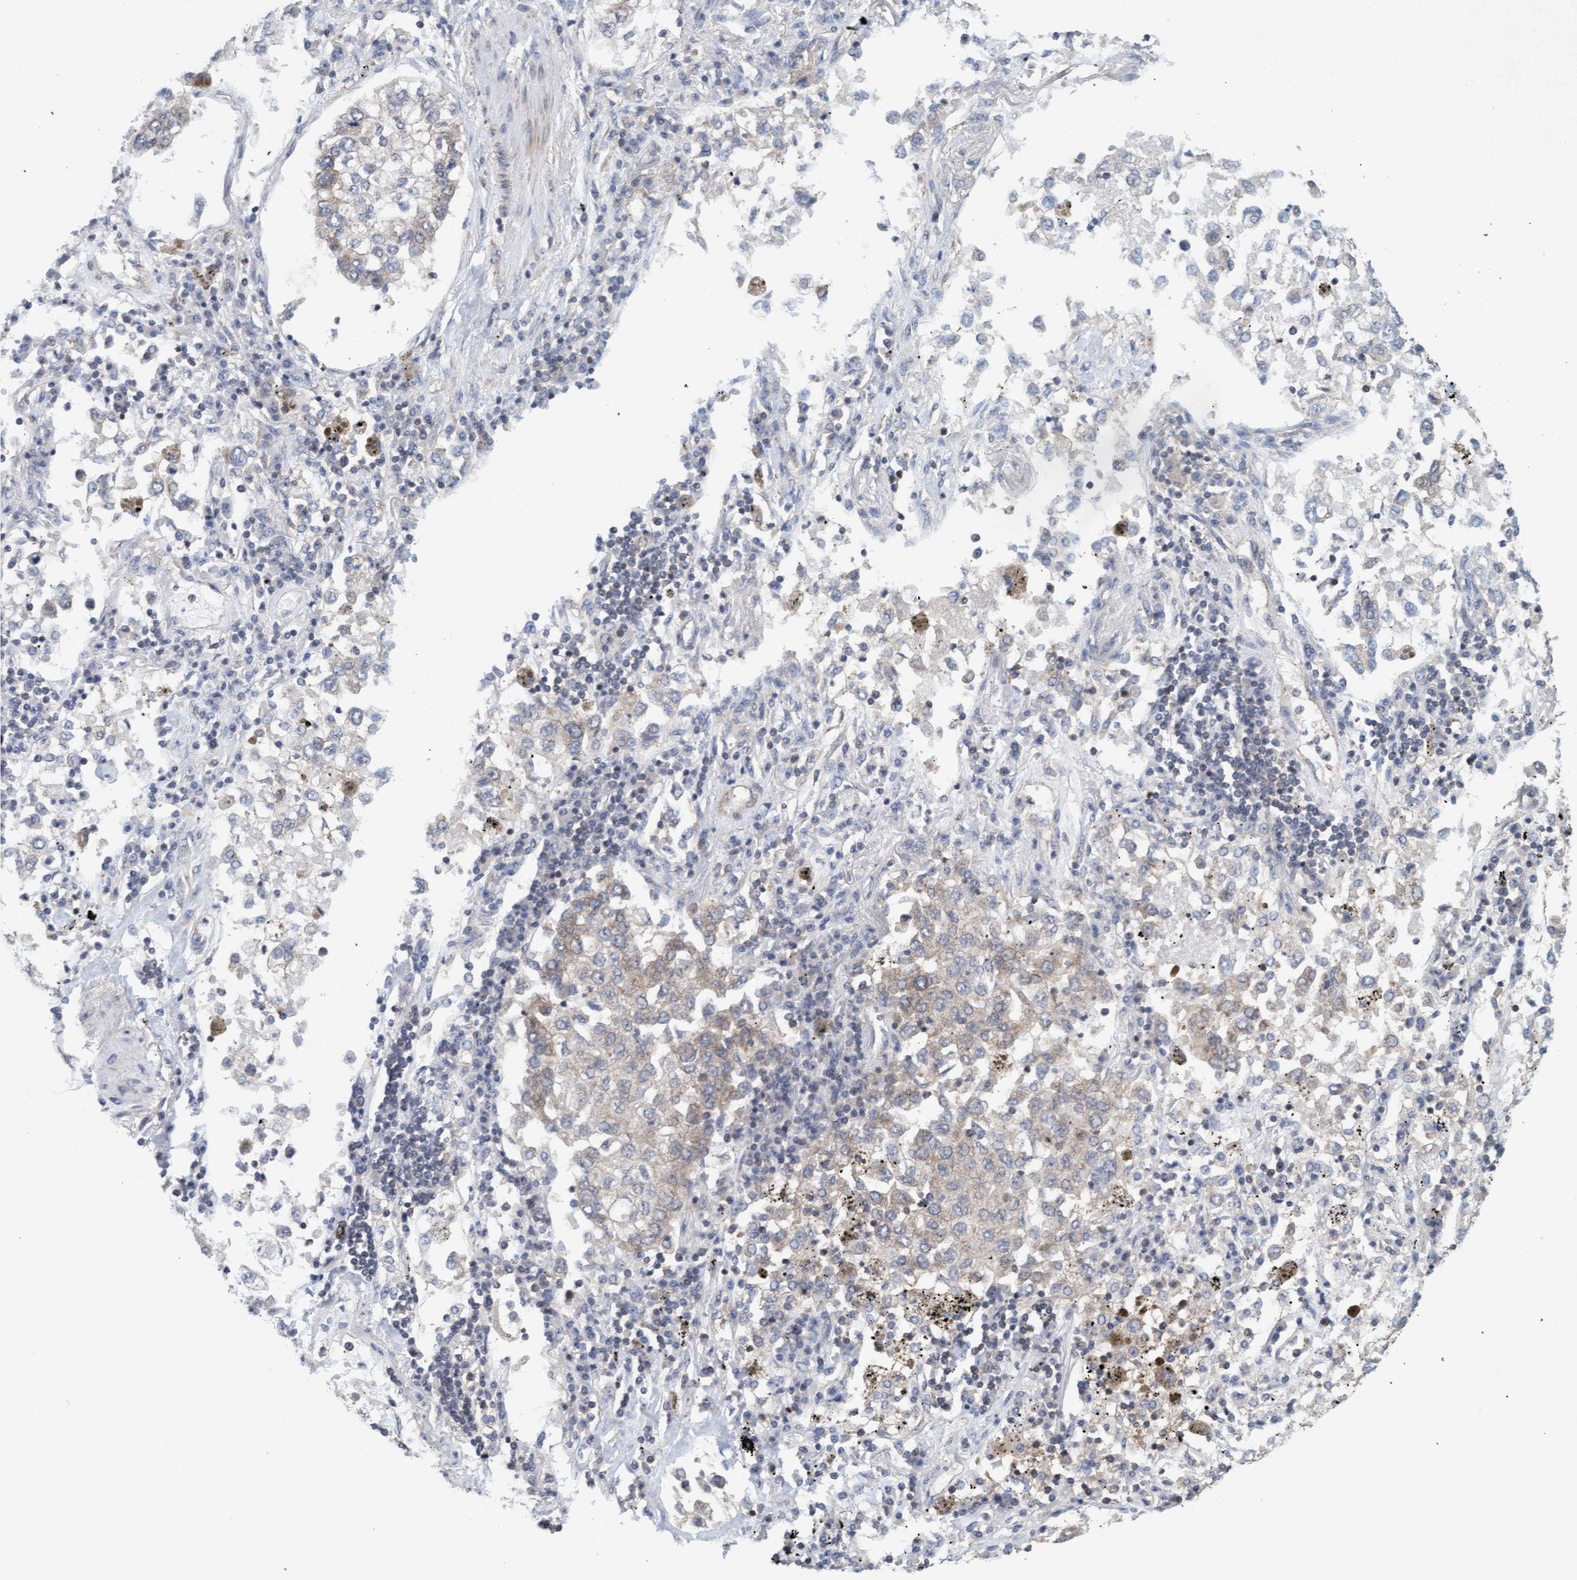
{"staining": {"intensity": "weak", "quantity": "<25%", "location": "cytoplasmic/membranous"}, "tissue": "lung cancer", "cell_type": "Tumor cells", "image_type": "cancer", "snomed": [{"axis": "morphology", "description": "Inflammation, NOS"}, {"axis": "morphology", "description": "Adenocarcinoma, NOS"}, {"axis": "topography", "description": "Lung"}], "caption": "Adenocarcinoma (lung) stained for a protein using immunohistochemistry (IHC) displays no staining tumor cells.", "gene": "FXR2", "patient": {"sex": "male", "age": 63}}